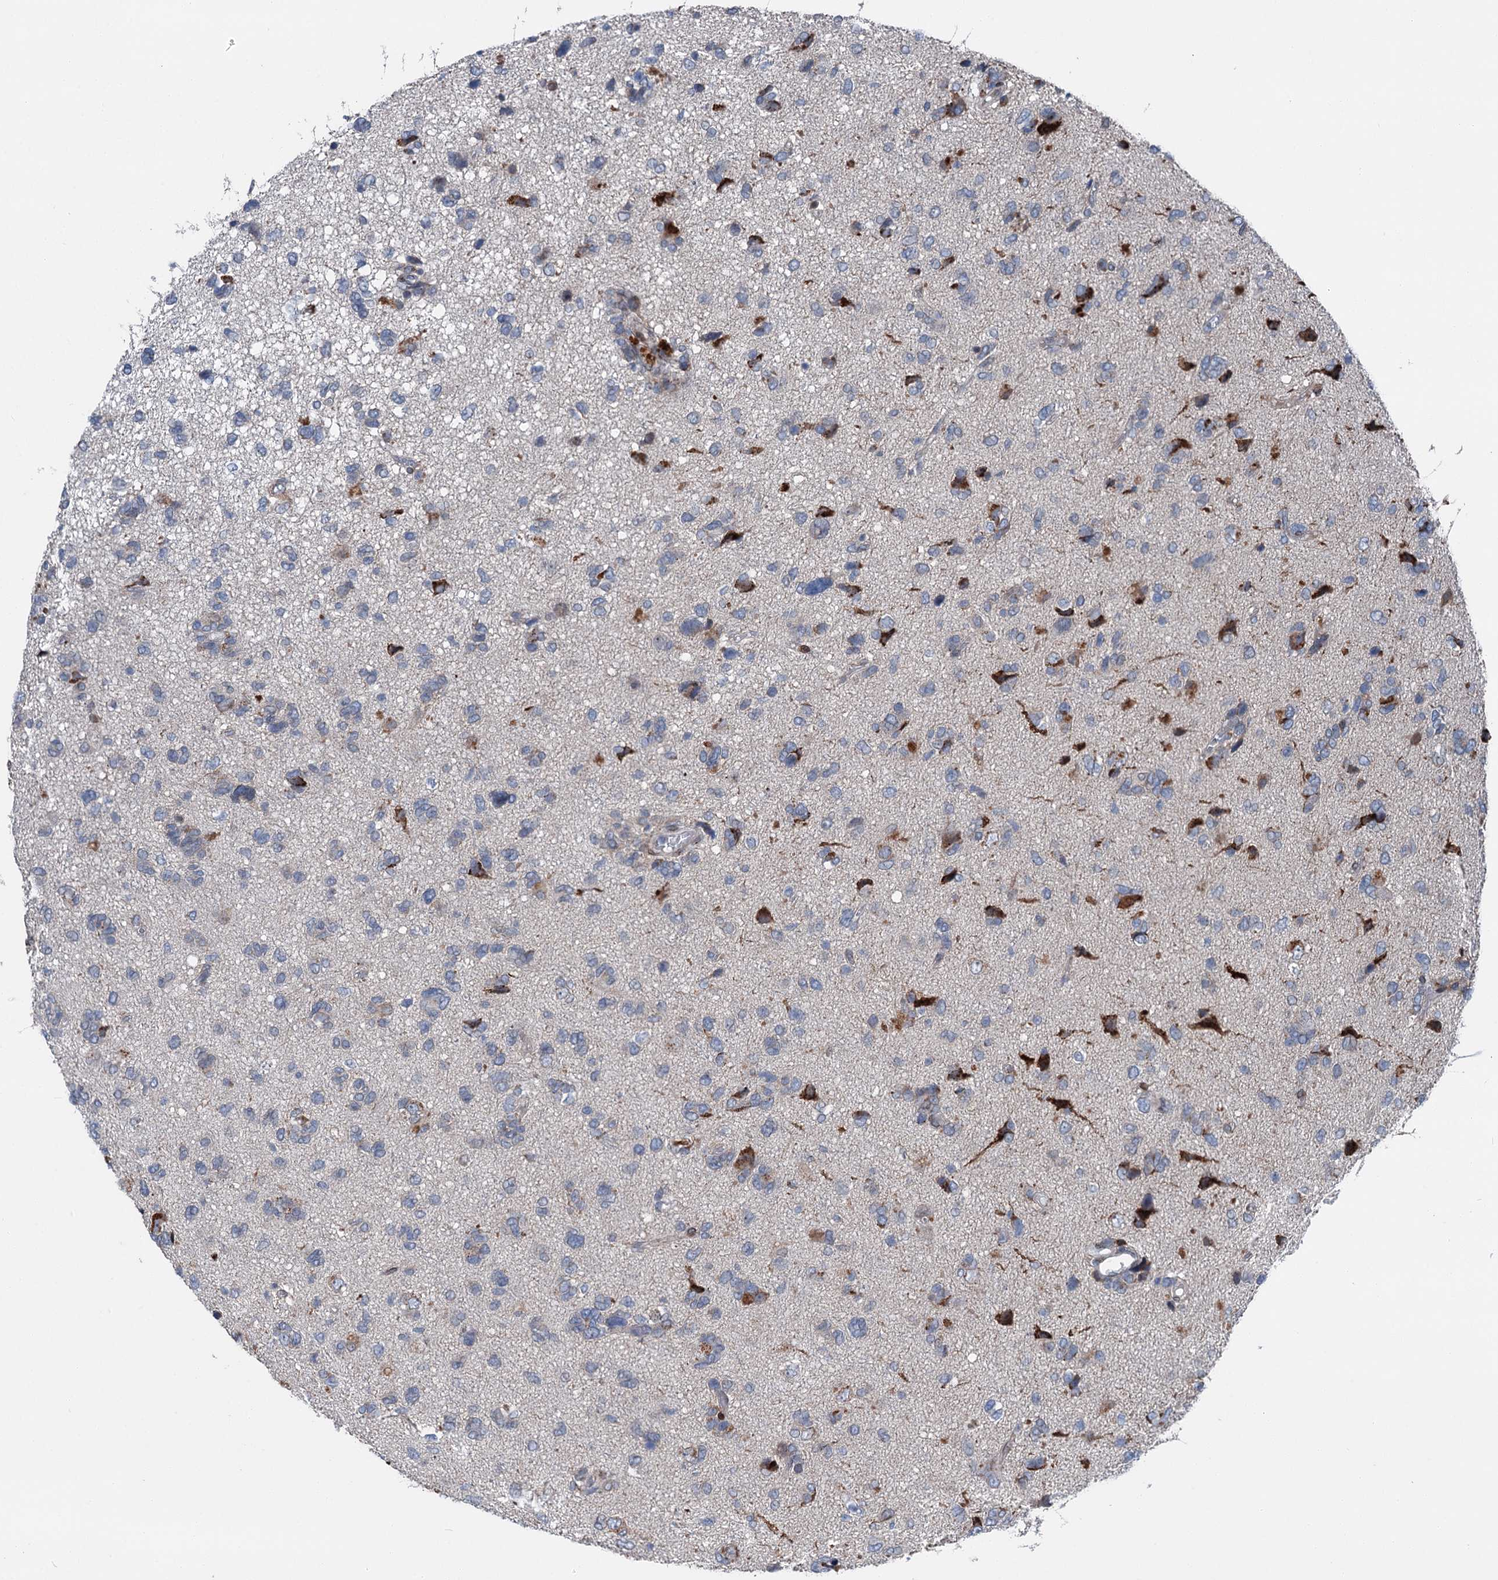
{"staining": {"intensity": "negative", "quantity": "none", "location": "none"}, "tissue": "glioma", "cell_type": "Tumor cells", "image_type": "cancer", "snomed": [{"axis": "morphology", "description": "Glioma, malignant, High grade"}, {"axis": "topography", "description": "Brain"}], "caption": "Immunohistochemical staining of human high-grade glioma (malignant) reveals no significant staining in tumor cells.", "gene": "MRPL14", "patient": {"sex": "female", "age": 59}}